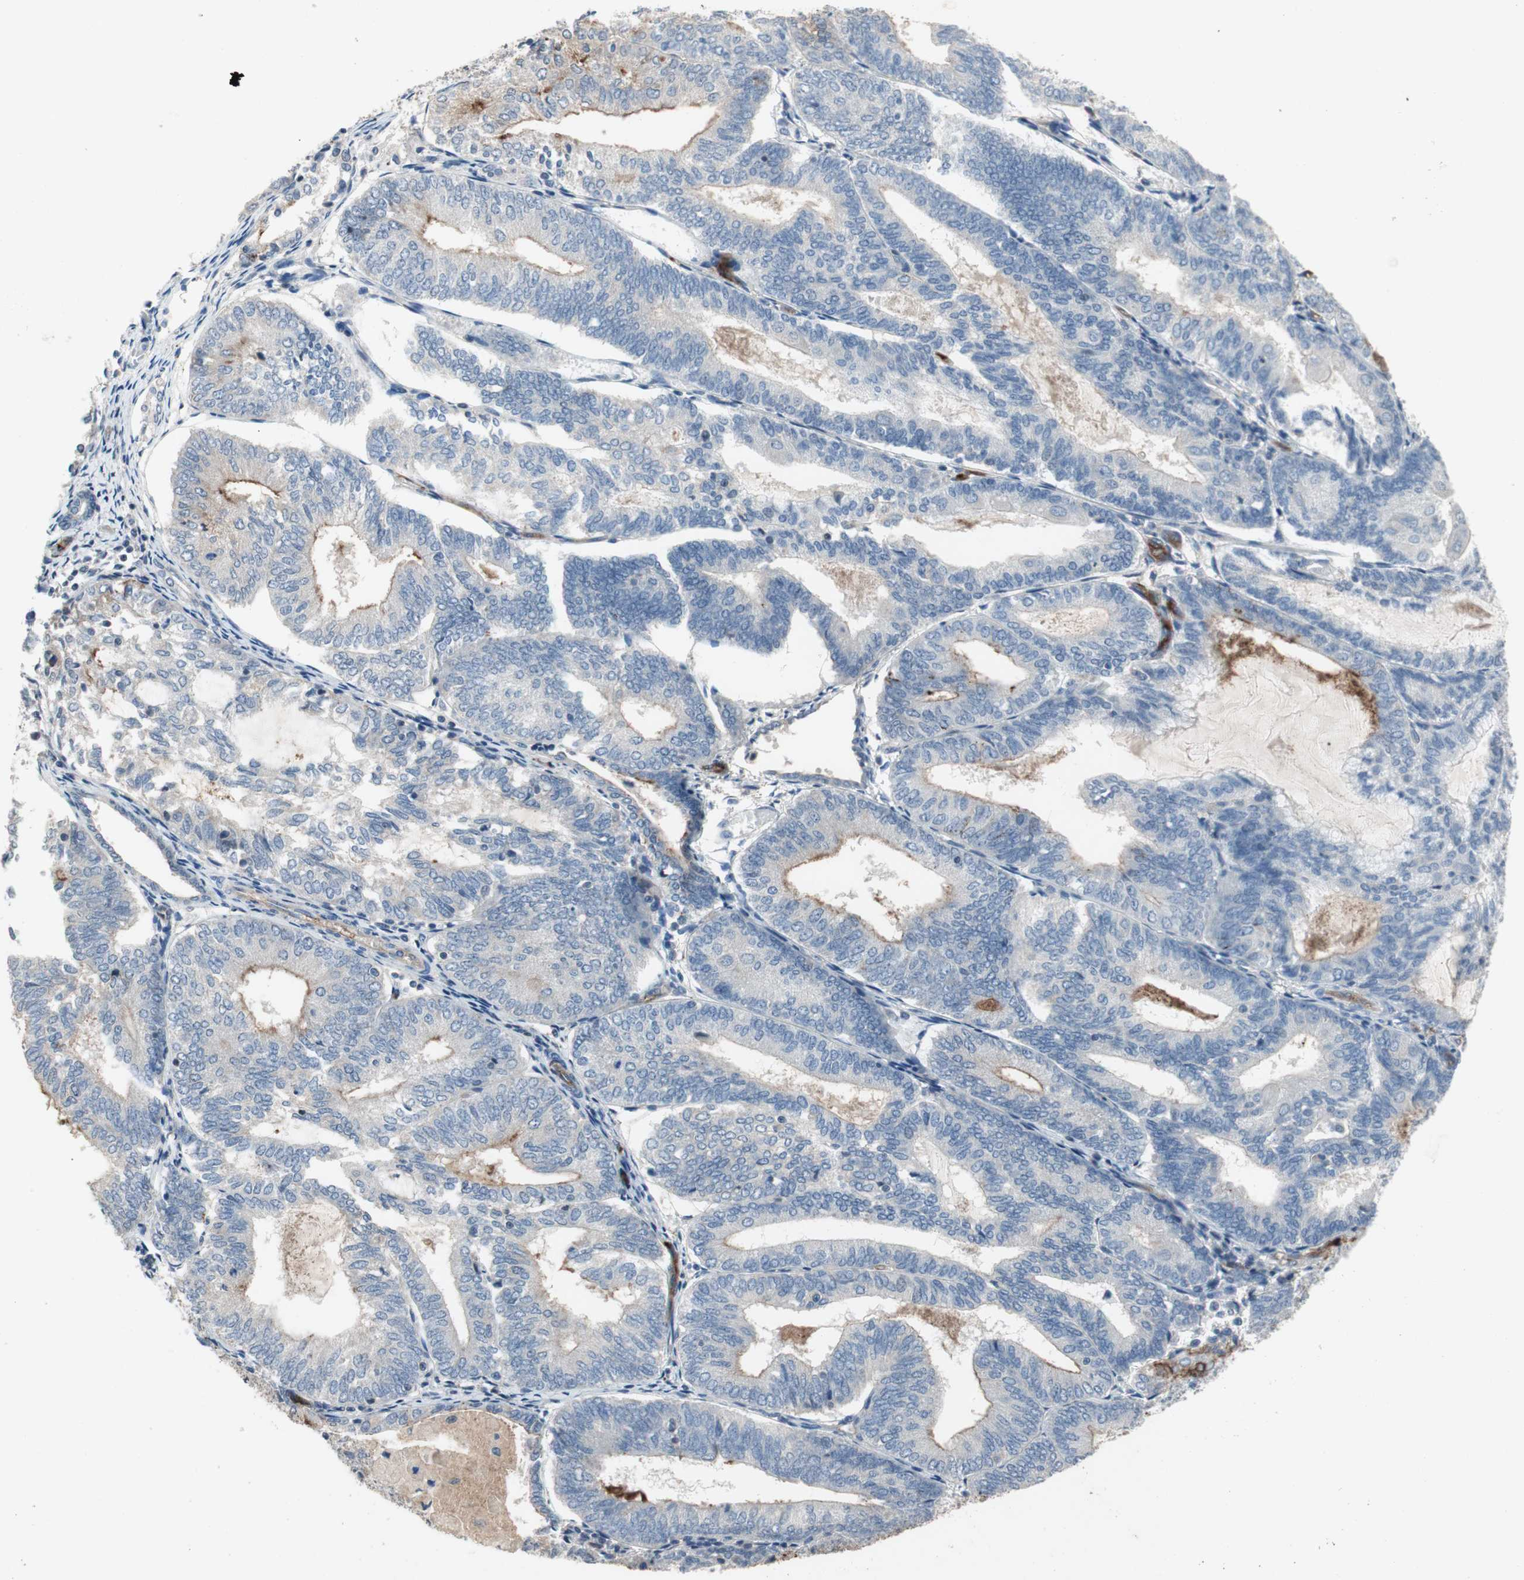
{"staining": {"intensity": "strong", "quantity": "<25%", "location": "cytoplasmic/membranous"}, "tissue": "endometrial cancer", "cell_type": "Tumor cells", "image_type": "cancer", "snomed": [{"axis": "morphology", "description": "Adenocarcinoma, NOS"}, {"axis": "topography", "description": "Endometrium"}], "caption": "Immunohistochemical staining of endometrial cancer exhibits medium levels of strong cytoplasmic/membranous protein positivity in about <25% of tumor cells.", "gene": "ALPL", "patient": {"sex": "female", "age": 81}}